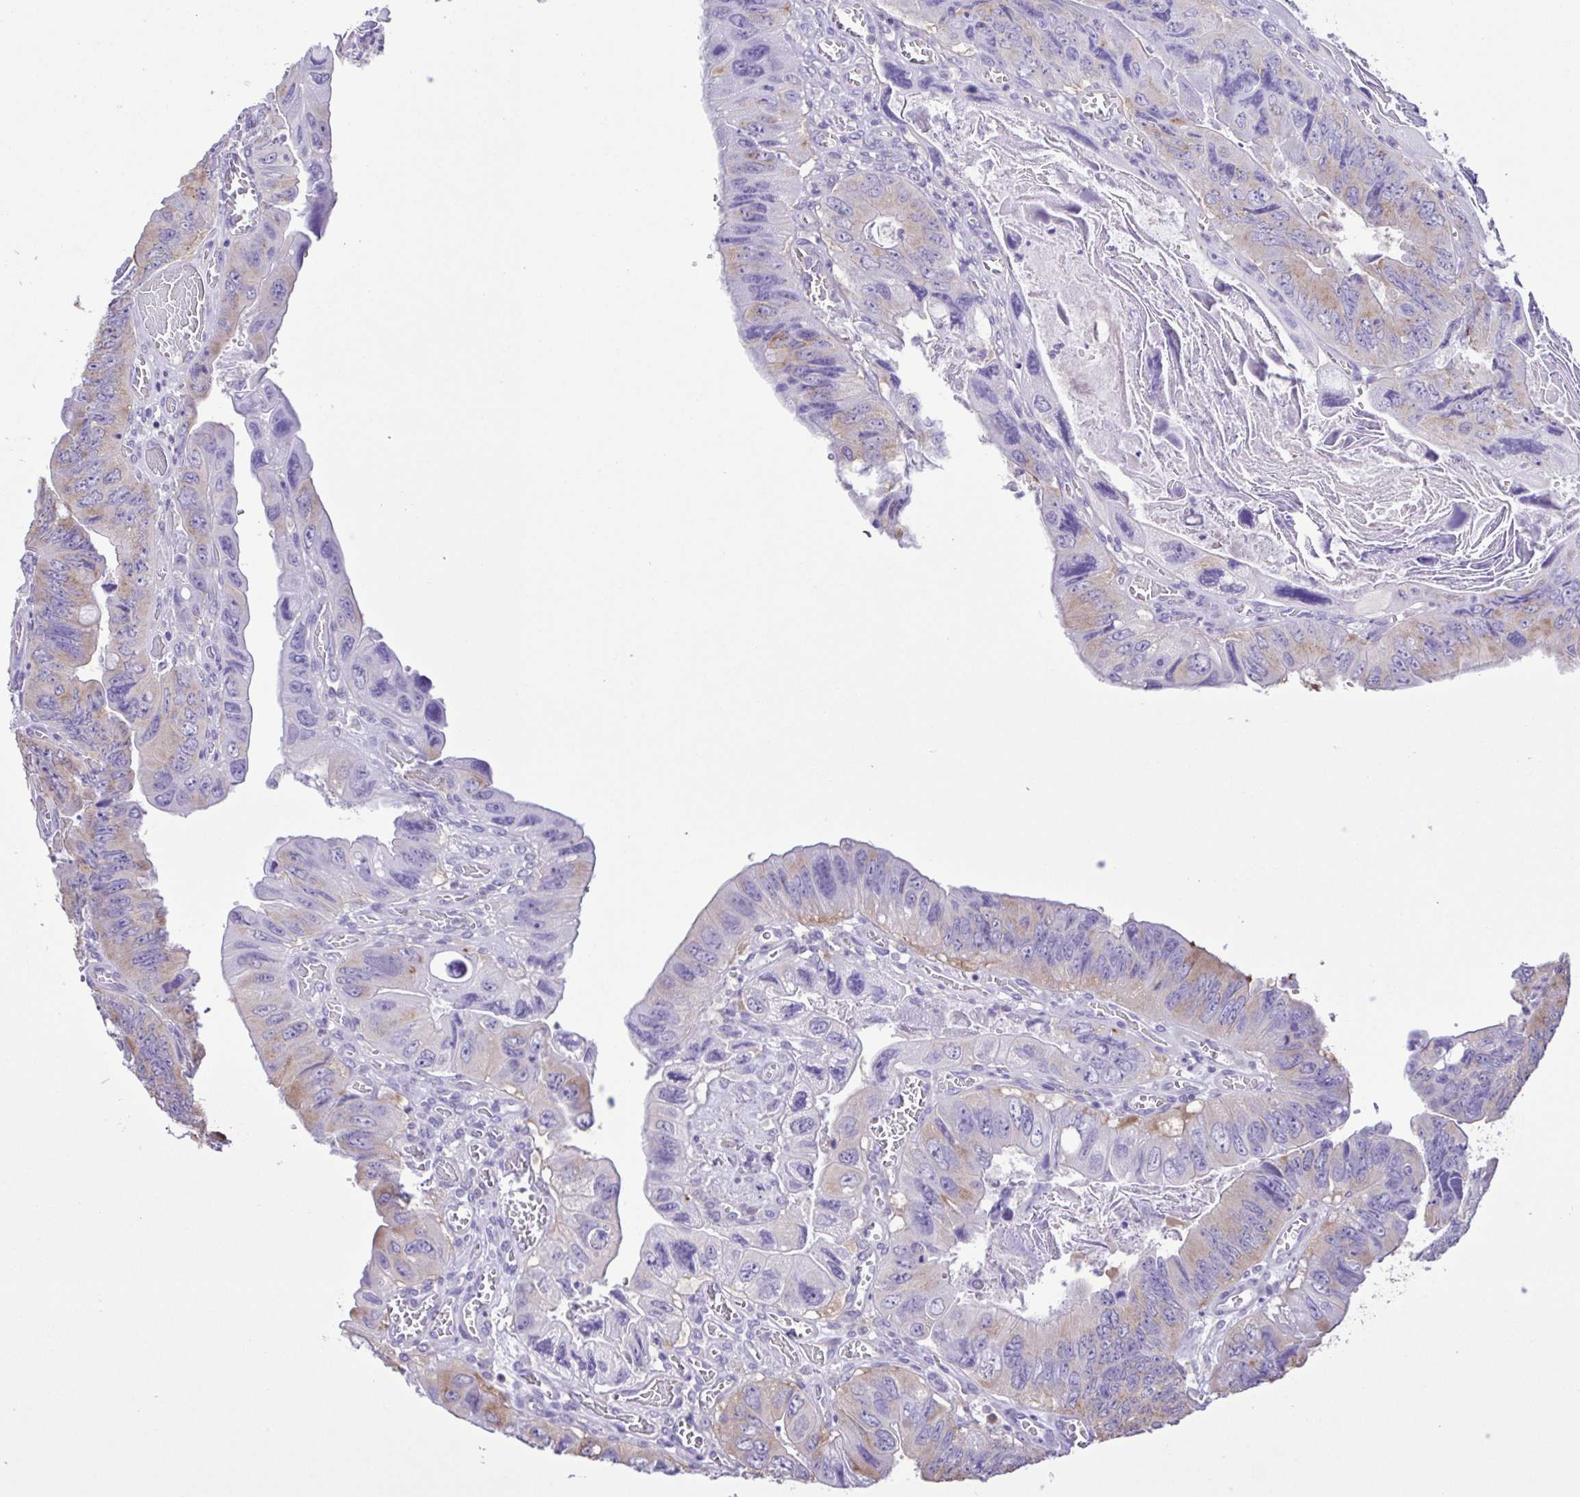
{"staining": {"intensity": "weak", "quantity": "25%-75%", "location": "cytoplasmic/membranous"}, "tissue": "colorectal cancer", "cell_type": "Tumor cells", "image_type": "cancer", "snomed": [{"axis": "morphology", "description": "Adenocarcinoma, NOS"}, {"axis": "topography", "description": "Colon"}], "caption": "DAB immunohistochemical staining of colorectal cancer displays weak cytoplasmic/membranous protein positivity in about 25%-75% of tumor cells. (Stains: DAB (3,3'-diaminobenzidine) in brown, nuclei in blue, Microscopy: brightfield microscopy at high magnification).", "gene": "CYP17A1", "patient": {"sex": "female", "age": 84}}